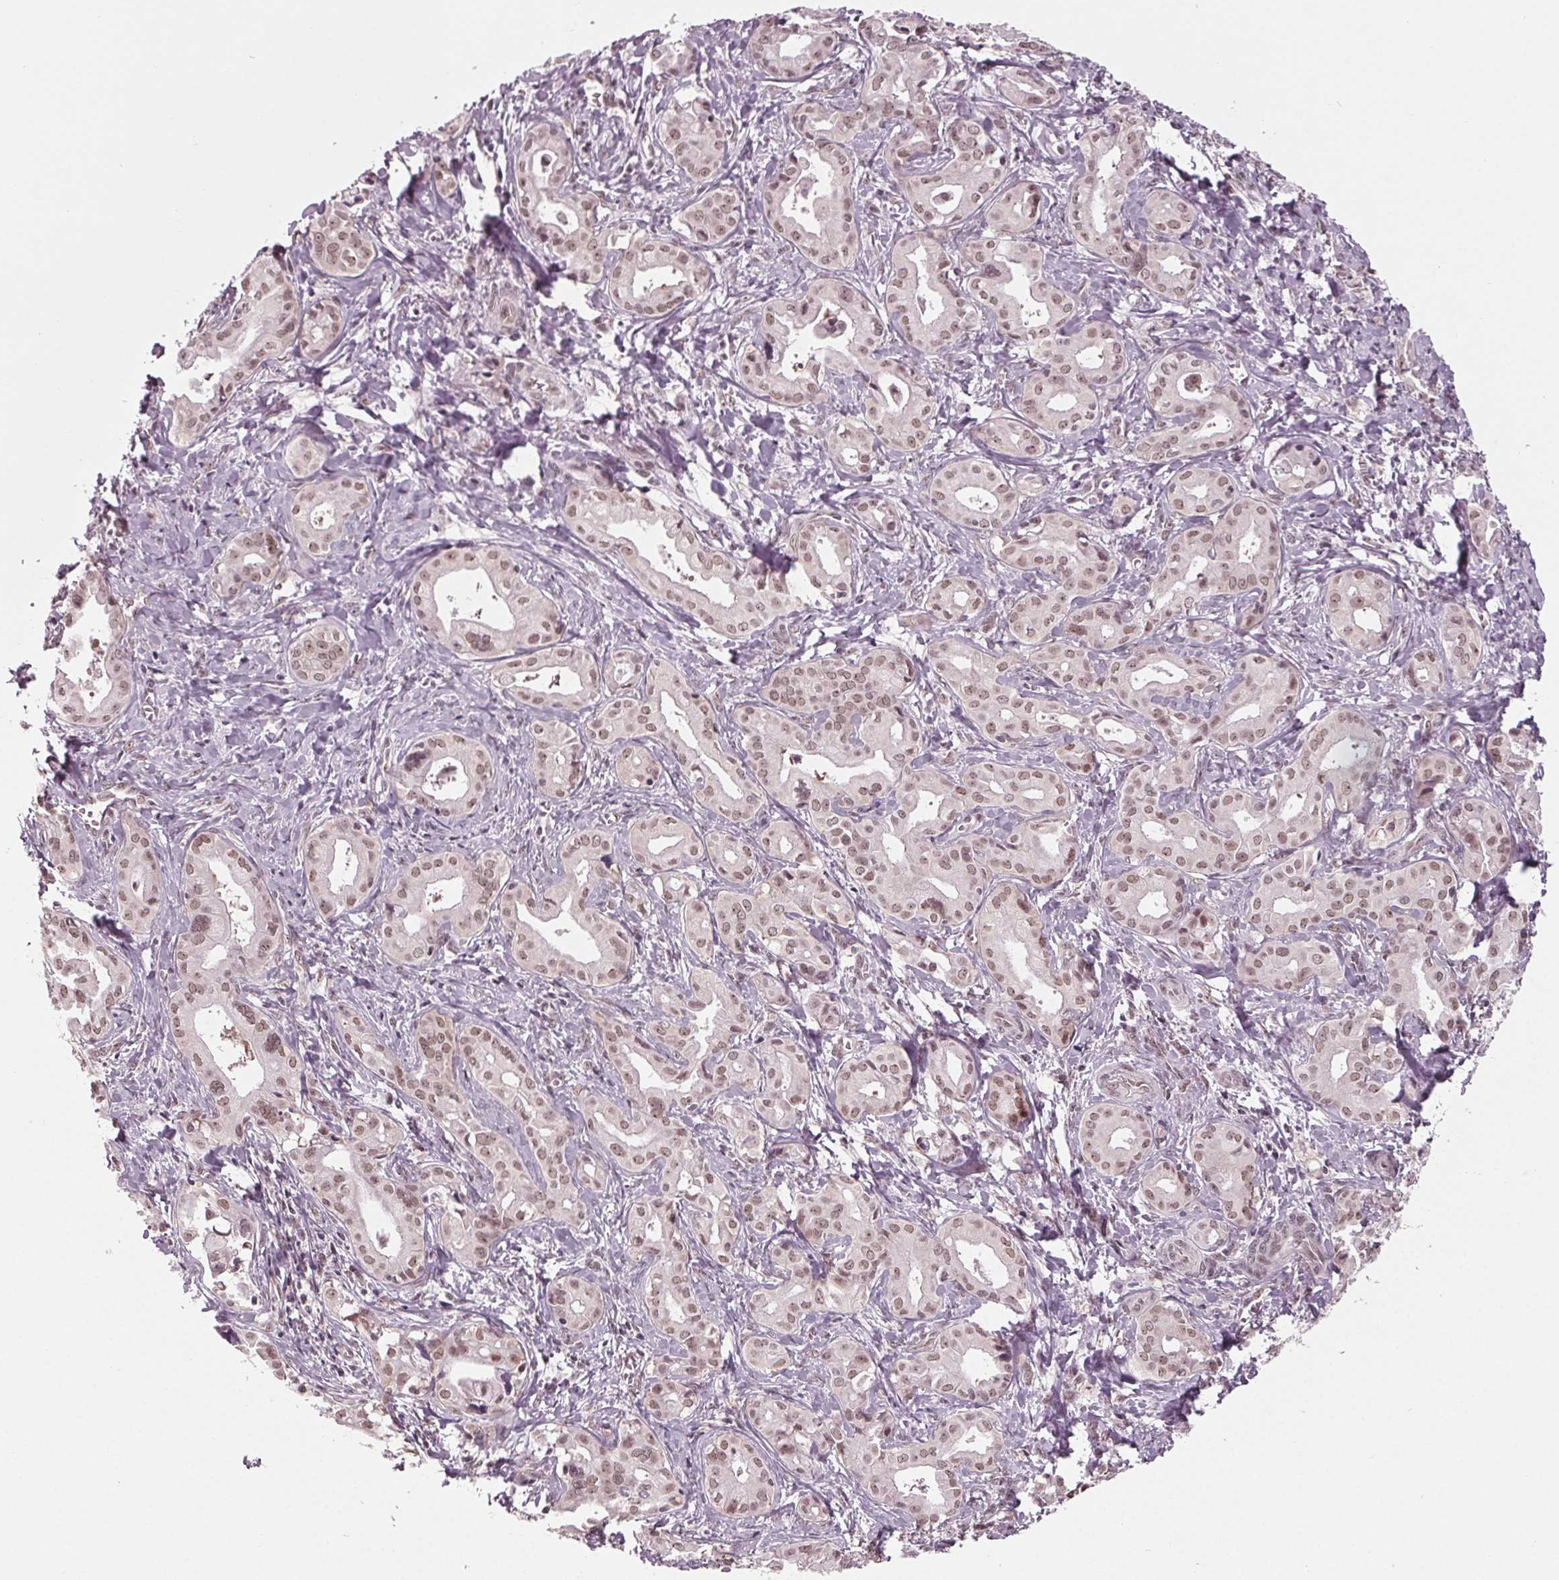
{"staining": {"intensity": "weak", "quantity": ">75%", "location": "nuclear"}, "tissue": "liver cancer", "cell_type": "Tumor cells", "image_type": "cancer", "snomed": [{"axis": "morphology", "description": "Cholangiocarcinoma"}, {"axis": "topography", "description": "Liver"}], "caption": "DAB immunohistochemical staining of liver cancer demonstrates weak nuclear protein expression in about >75% of tumor cells.", "gene": "DDX41", "patient": {"sex": "female", "age": 65}}